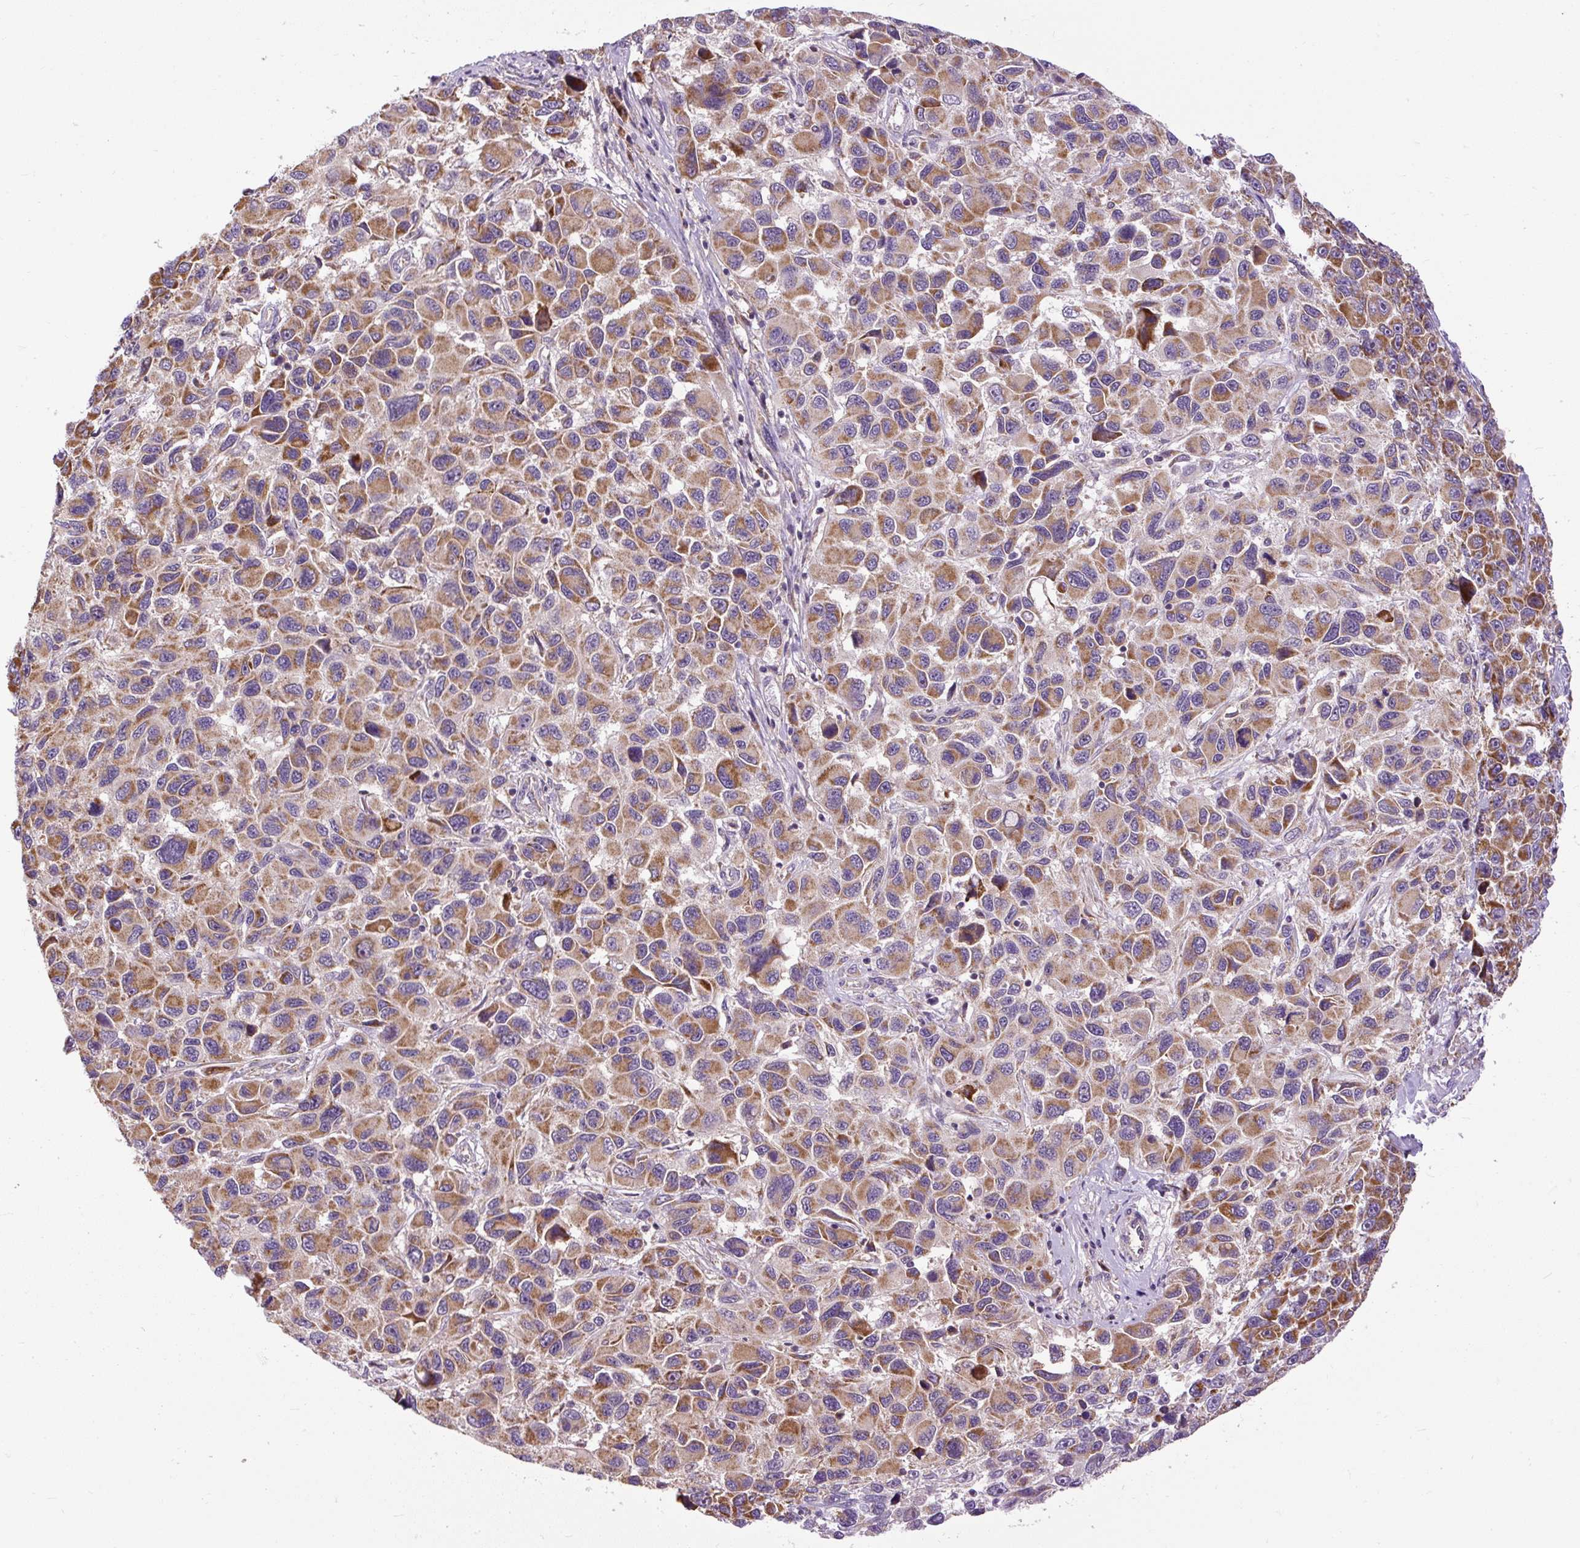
{"staining": {"intensity": "moderate", "quantity": ">75%", "location": "cytoplasmic/membranous"}, "tissue": "melanoma", "cell_type": "Tumor cells", "image_type": "cancer", "snomed": [{"axis": "morphology", "description": "Malignant melanoma, NOS"}, {"axis": "topography", "description": "Skin"}], "caption": "A brown stain highlights moderate cytoplasmic/membranous positivity of a protein in human melanoma tumor cells.", "gene": "TM2D3", "patient": {"sex": "male", "age": 53}}